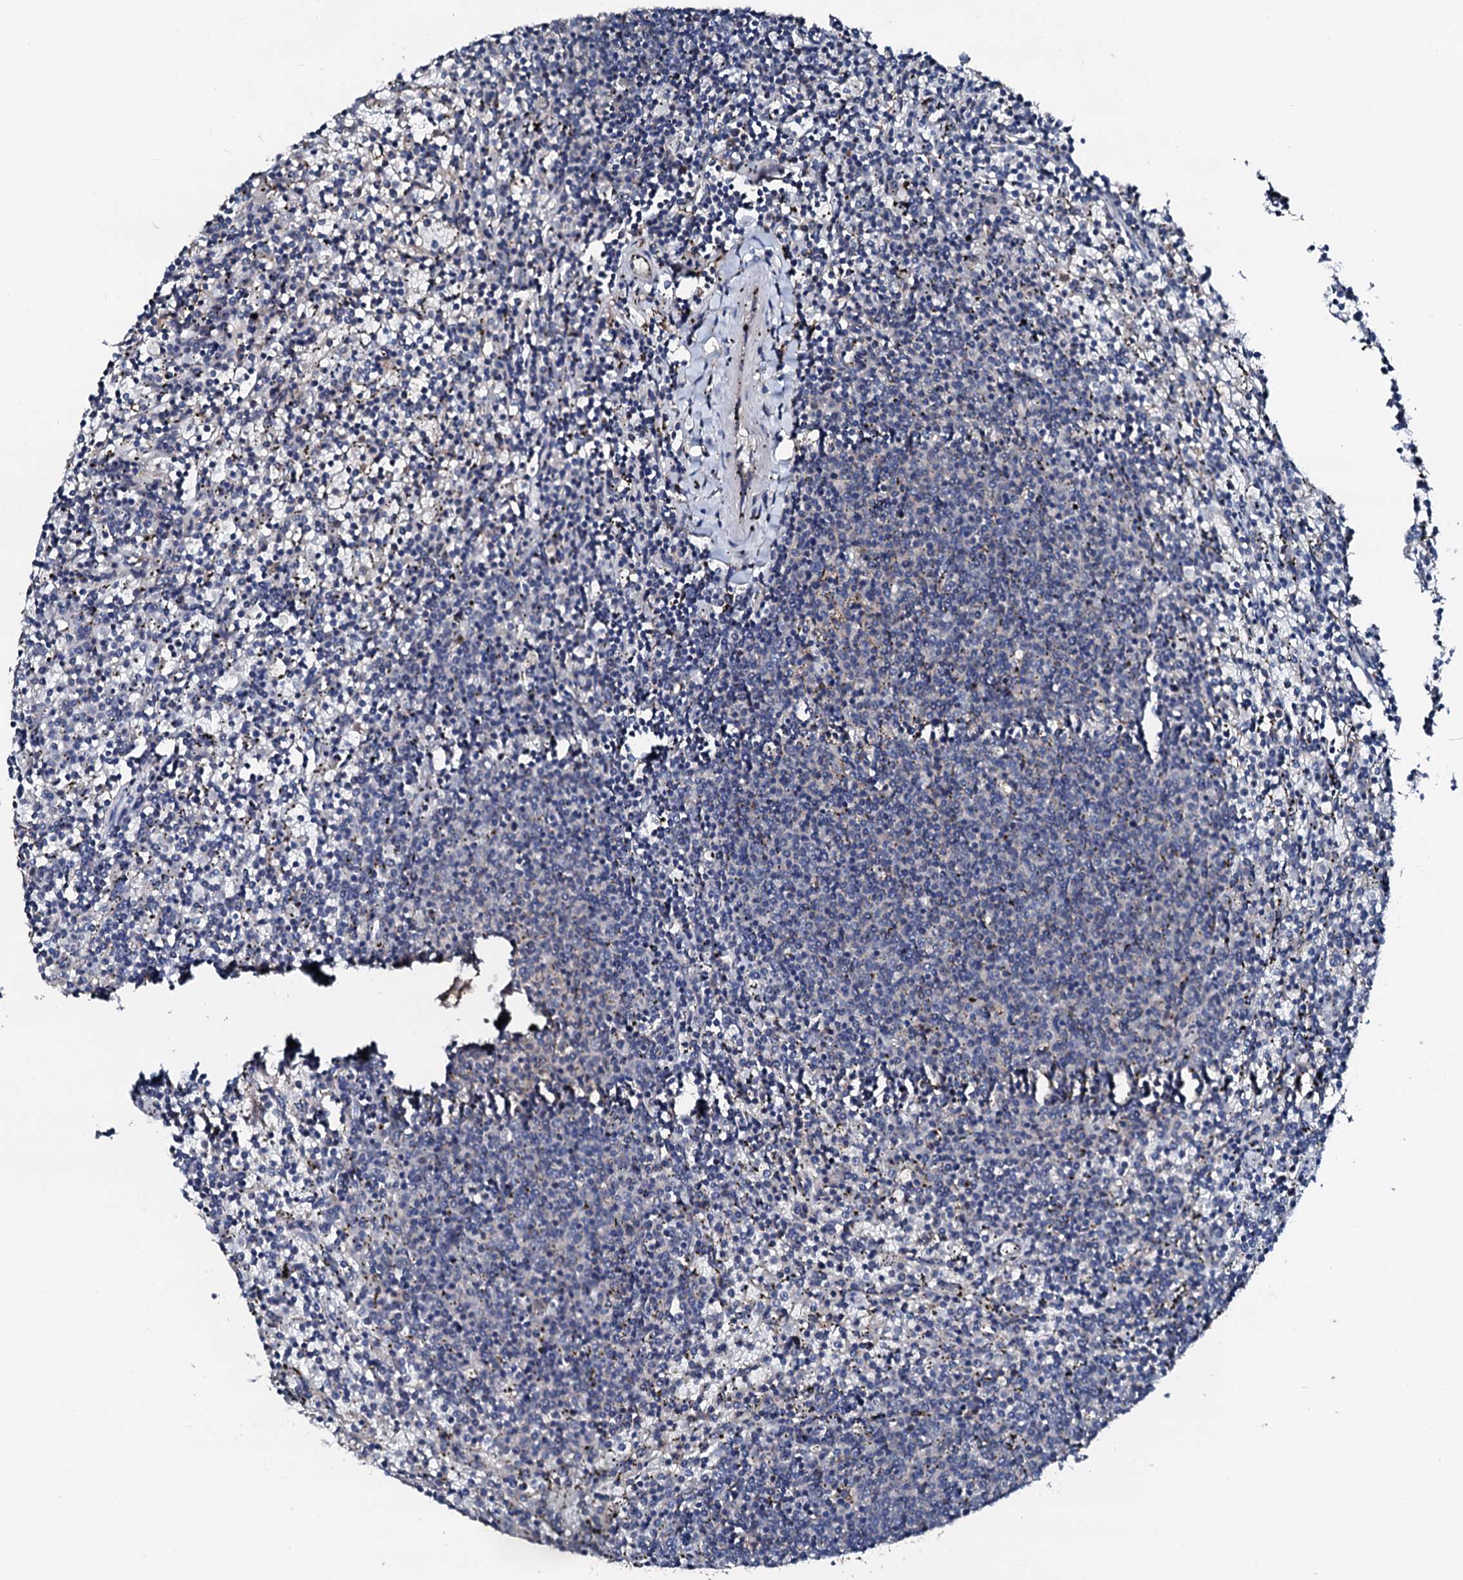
{"staining": {"intensity": "negative", "quantity": "none", "location": "none"}, "tissue": "lymphoma", "cell_type": "Tumor cells", "image_type": "cancer", "snomed": [{"axis": "morphology", "description": "Malignant lymphoma, non-Hodgkin's type, Low grade"}, {"axis": "topography", "description": "Spleen"}], "caption": "Tumor cells are negative for brown protein staining in lymphoma.", "gene": "TRAFD1", "patient": {"sex": "female", "age": 50}}